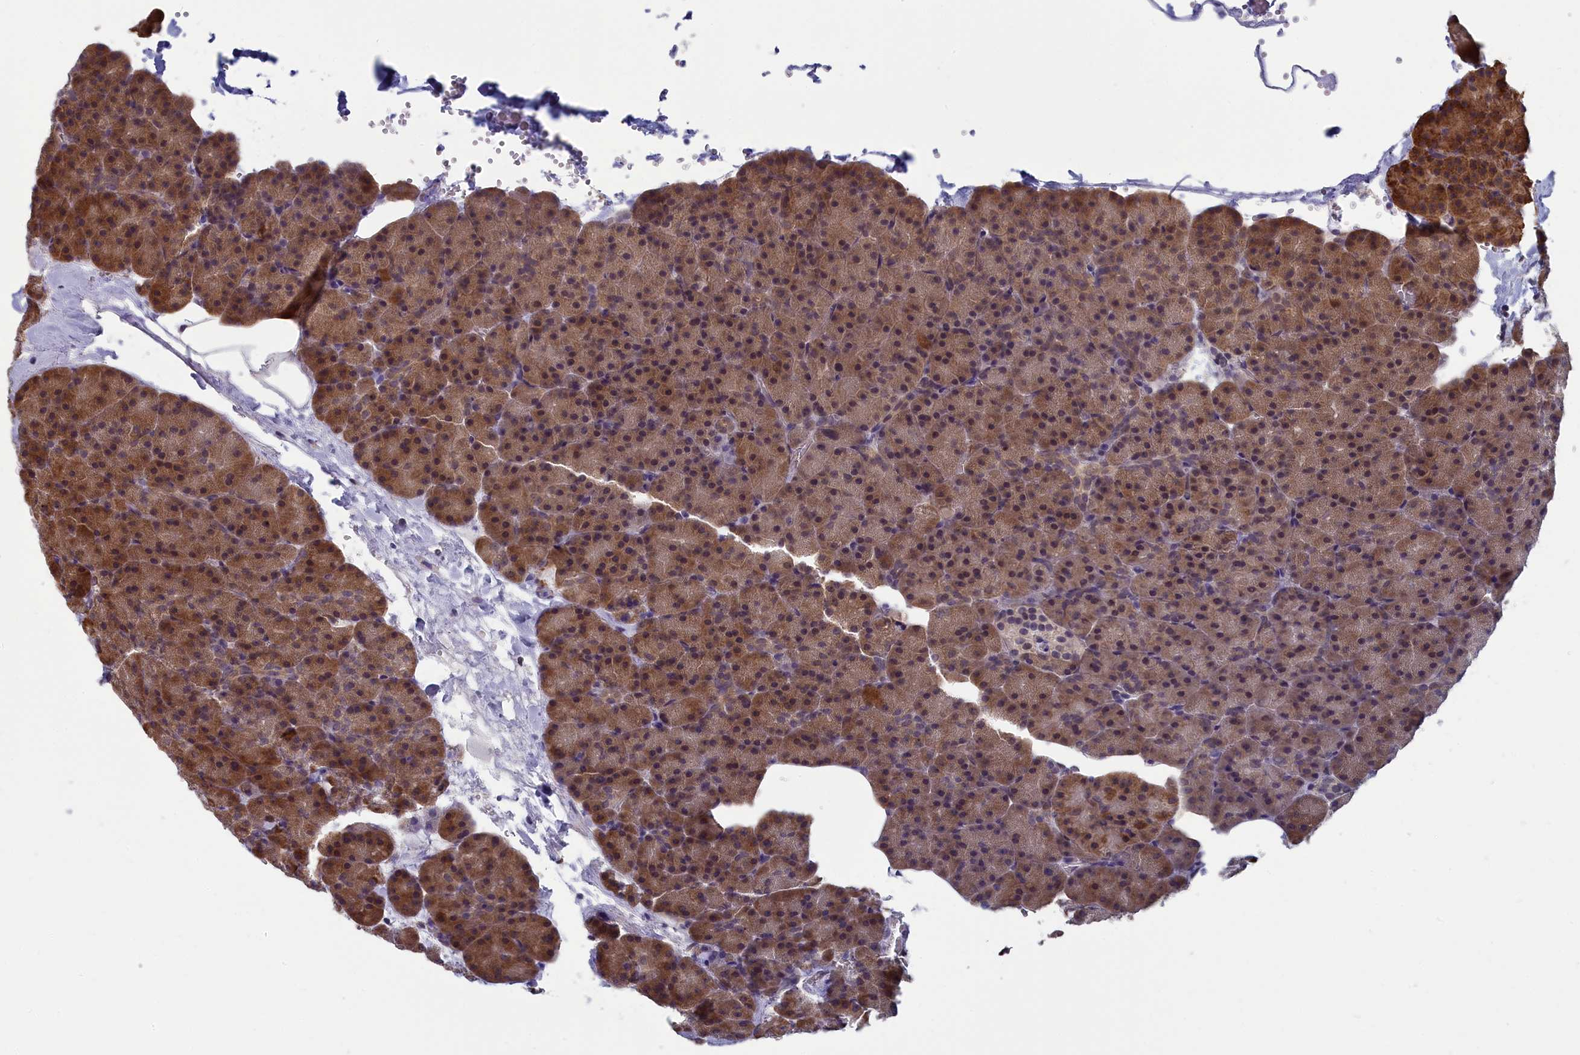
{"staining": {"intensity": "moderate", "quantity": ">75%", "location": "cytoplasmic/membranous,nuclear"}, "tissue": "pancreas", "cell_type": "Exocrine glandular cells", "image_type": "normal", "snomed": [{"axis": "morphology", "description": "Normal tissue, NOS"}, {"axis": "morphology", "description": "Carcinoid, malignant, NOS"}, {"axis": "topography", "description": "Pancreas"}], "caption": "This micrograph displays immunohistochemistry staining of normal human pancreas, with medium moderate cytoplasmic/membranous,nuclear staining in approximately >75% of exocrine glandular cells.", "gene": "MRI1", "patient": {"sex": "female", "age": 35}}